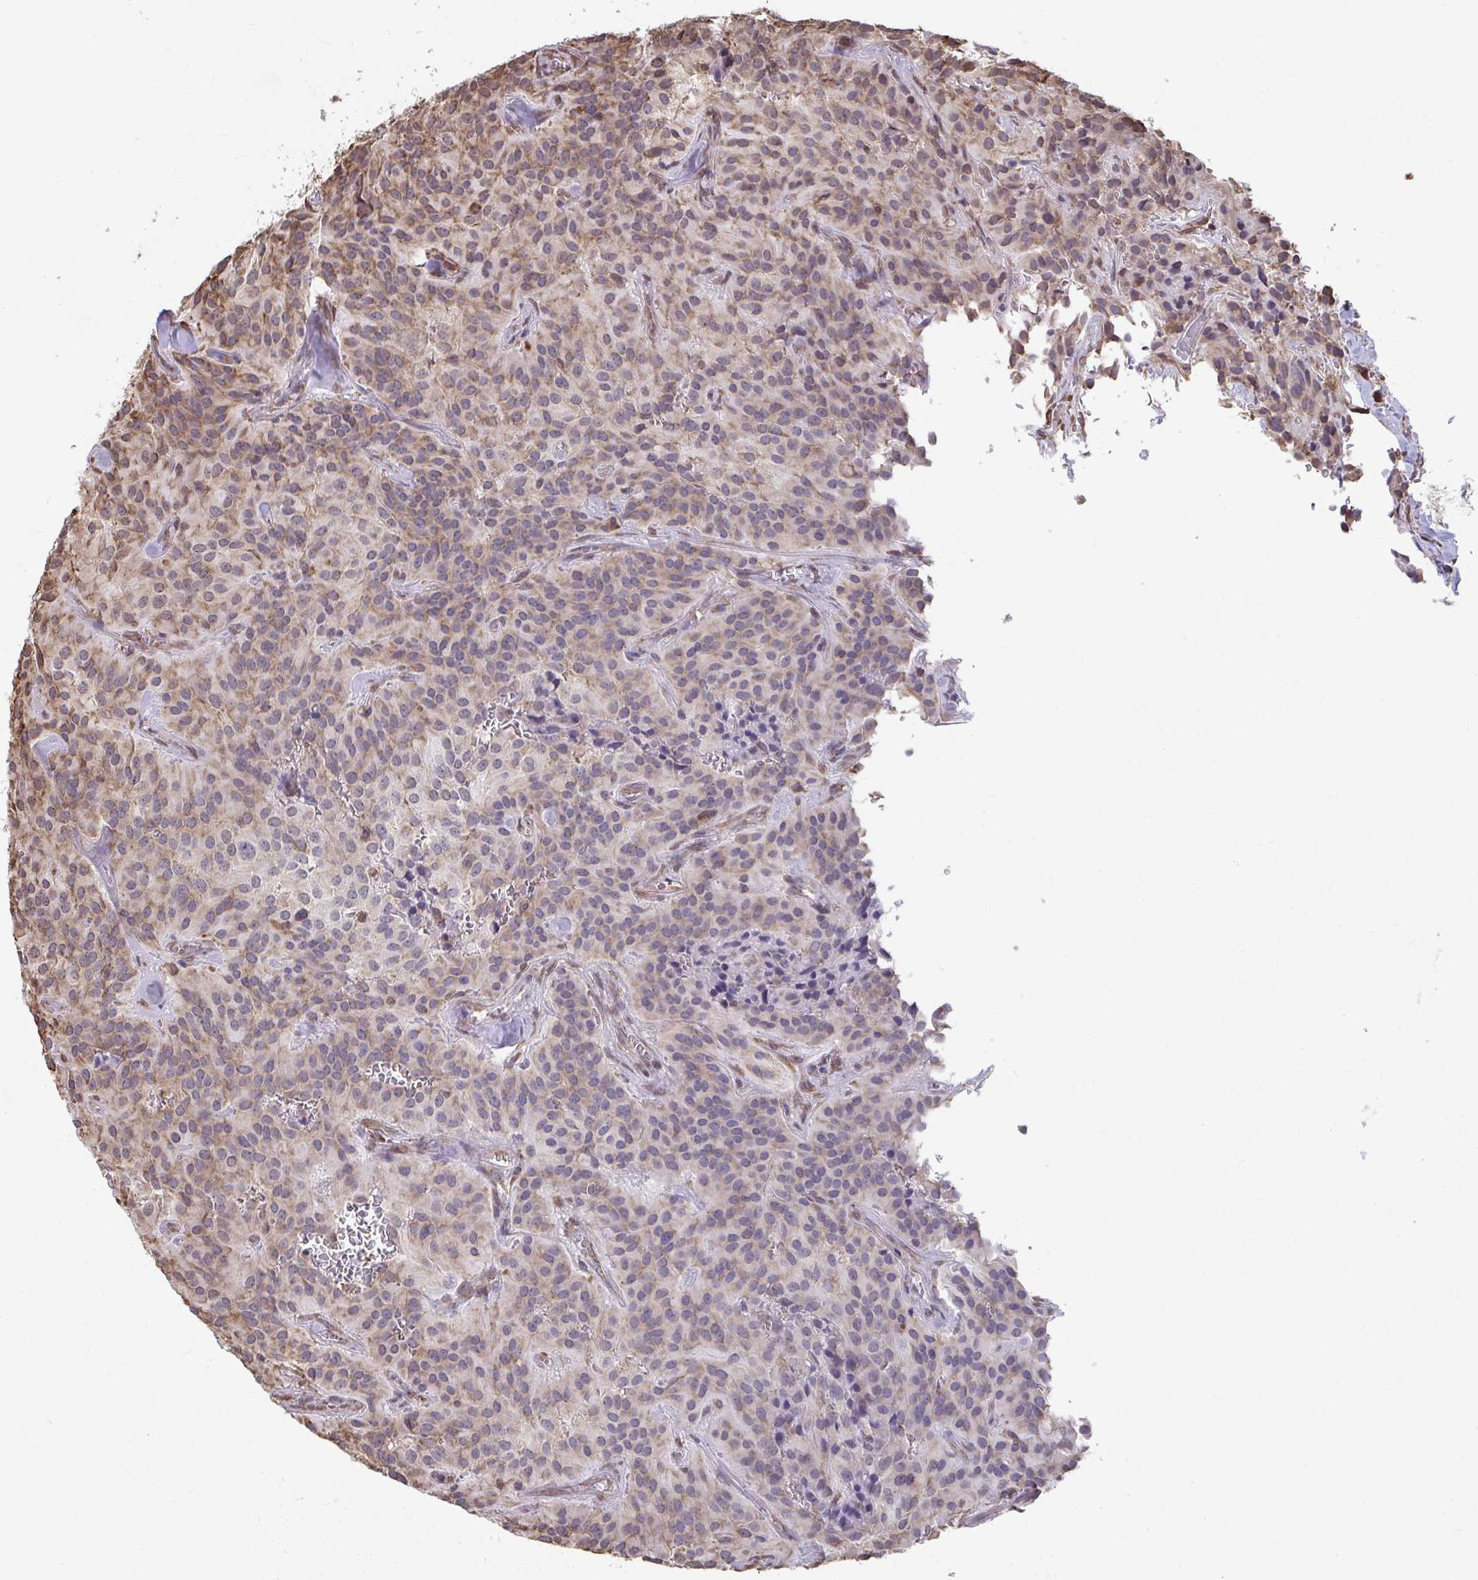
{"staining": {"intensity": "weak", "quantity": "25%-75%", "location": "cytoplasmic/membranous"}, "tissue": "glioma", "cell_type": "Tumor cells", "image_type": "cancer", "snomed": [{"axis": "morphology", "description": "Glioma, malignant, Low grade"}, {"axis": "topography", "description": "Brain"}], "caption": "Protein positivity by immunohistochemistry displays weak cytoplasmic/membranous expression in approximately 25%-75% of tumor cells in glioma.", "gene": "SYNCRIP", "patient": {"sex": "male", "age": 42}}